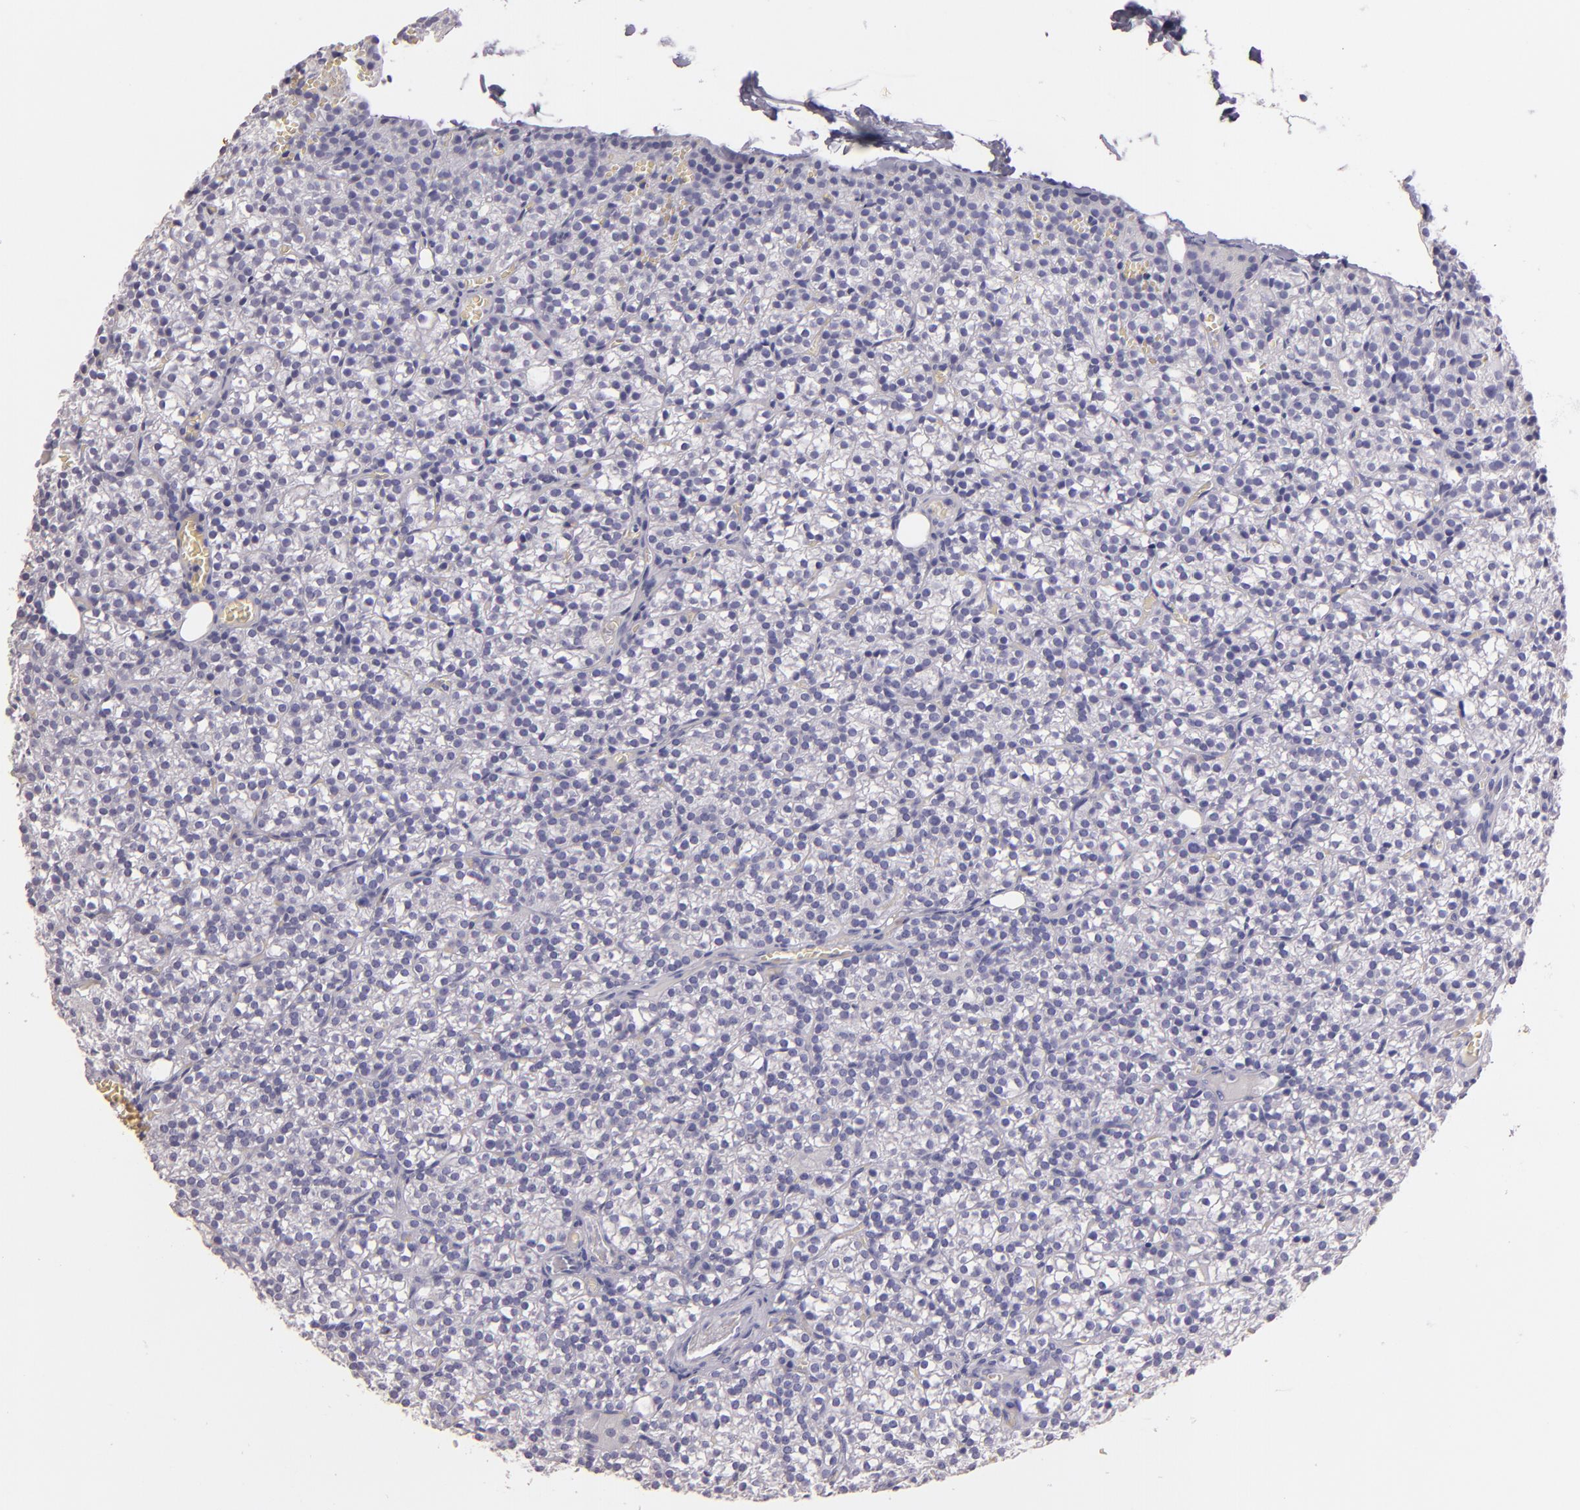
{"staining": {"intensity": "negative", "quantity": "none", "location": "none"}, "tissue": "parathyroid gland", "cell_type": "Glandular cells", "image_type": "normal", "snomed": [{"axis": "morphology", "description": "Normal tissue, NOS"}, {"axis": "topography", "description": "Parathyroid gland"}], "caption": "Immunohistochemical staining of benign human parathyroid gland demonstrates no significant expression in glandular cells. (Brightfield microscopy of DAB immunohistochemistry (IHC) at high magnification).", "gene": "MUC5AC", "patient": {"sex": "female", "age": 17}}